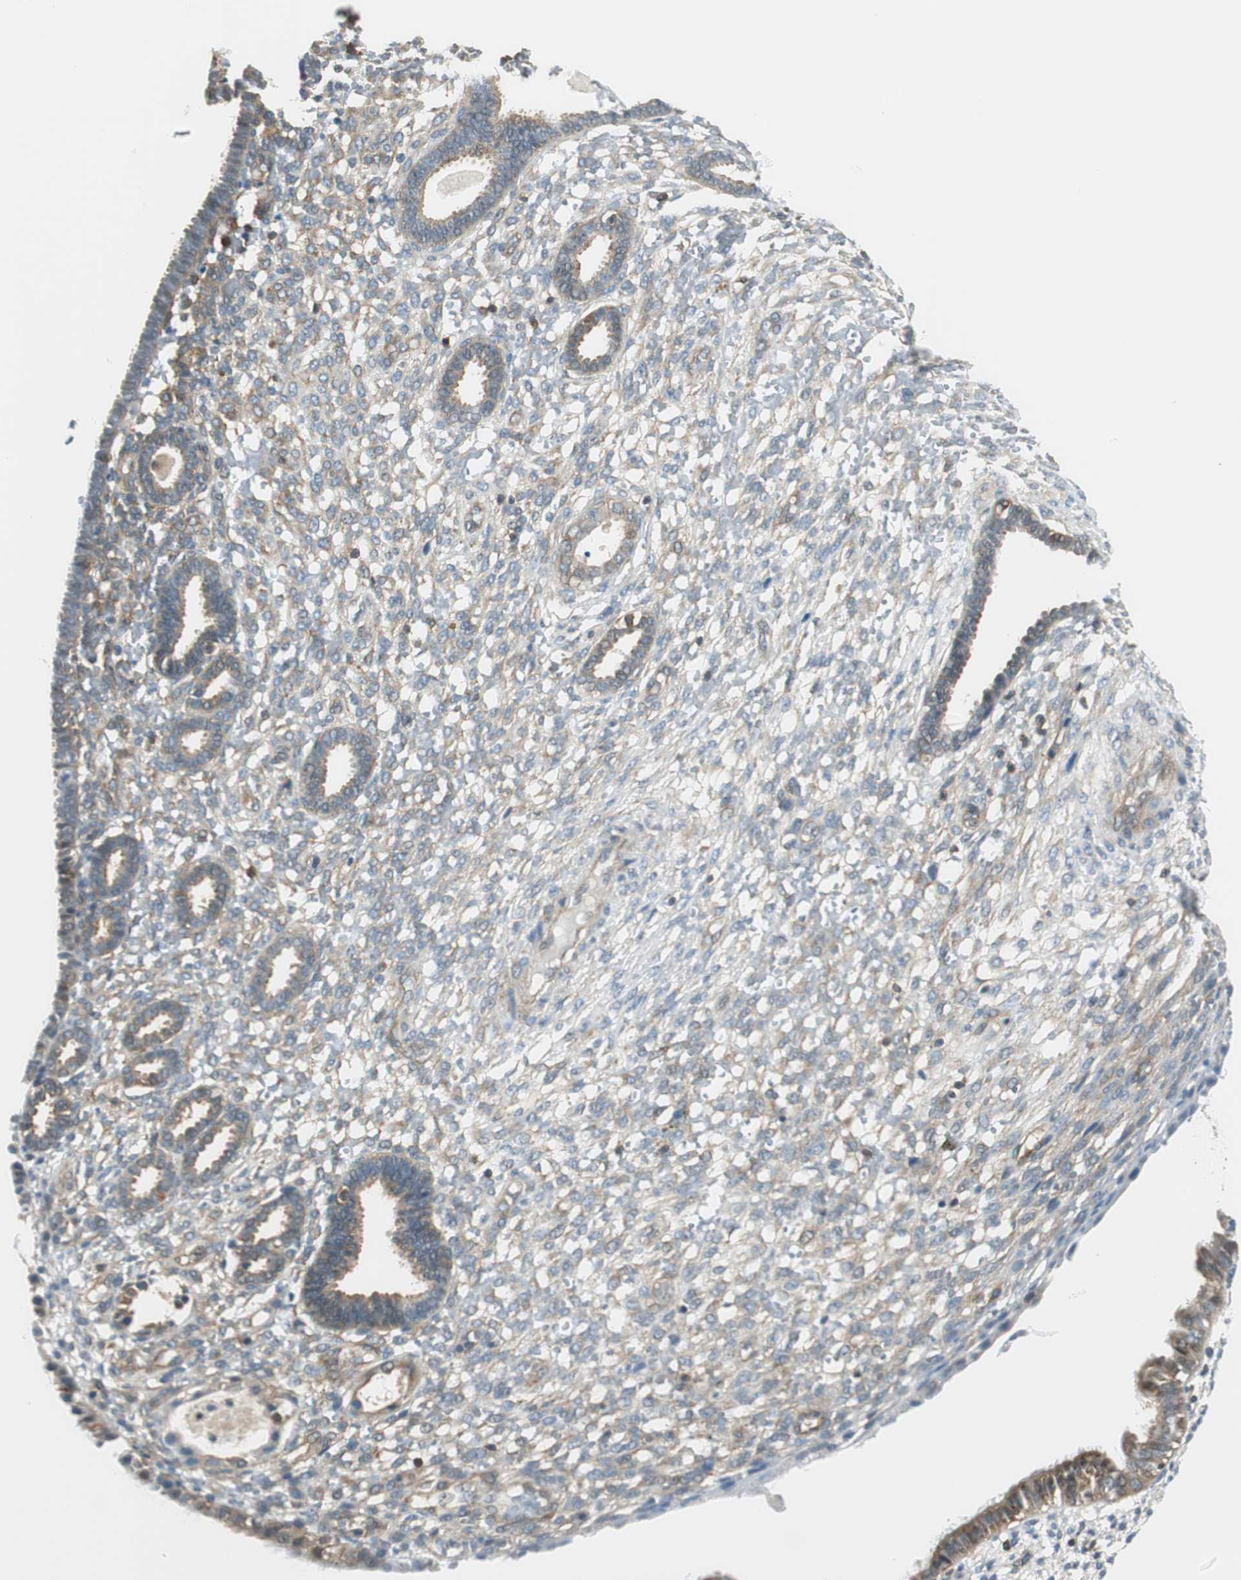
{"staining": {"intensity": "moderate", "quantity": "25%-75%", "location": "cytoplasmic/membranous"}, "tissue": "endometrium", "cell_type": "Cells in endometrial stroma", "image_type": "normal", "snomed": [{"axis": "morphology", "description": "Normal tissue, NOS"}, {"axis": "topography", "description": "Endometrium"}], "caption": "Brown immunohistochemical staining in normal endometrium reveals moderate cytoplasmic/membranous staining in about 25%-75% of cells in endometrial stroma. The protein of interest is stained brown, and the nuclei are stained in blue (DAB (3,3'-diaminobenzidine) IHC with brightfield microscopy, high magnification).", "gene": "PI4K2B", "patient": {"sex": "female", "age": 61}}